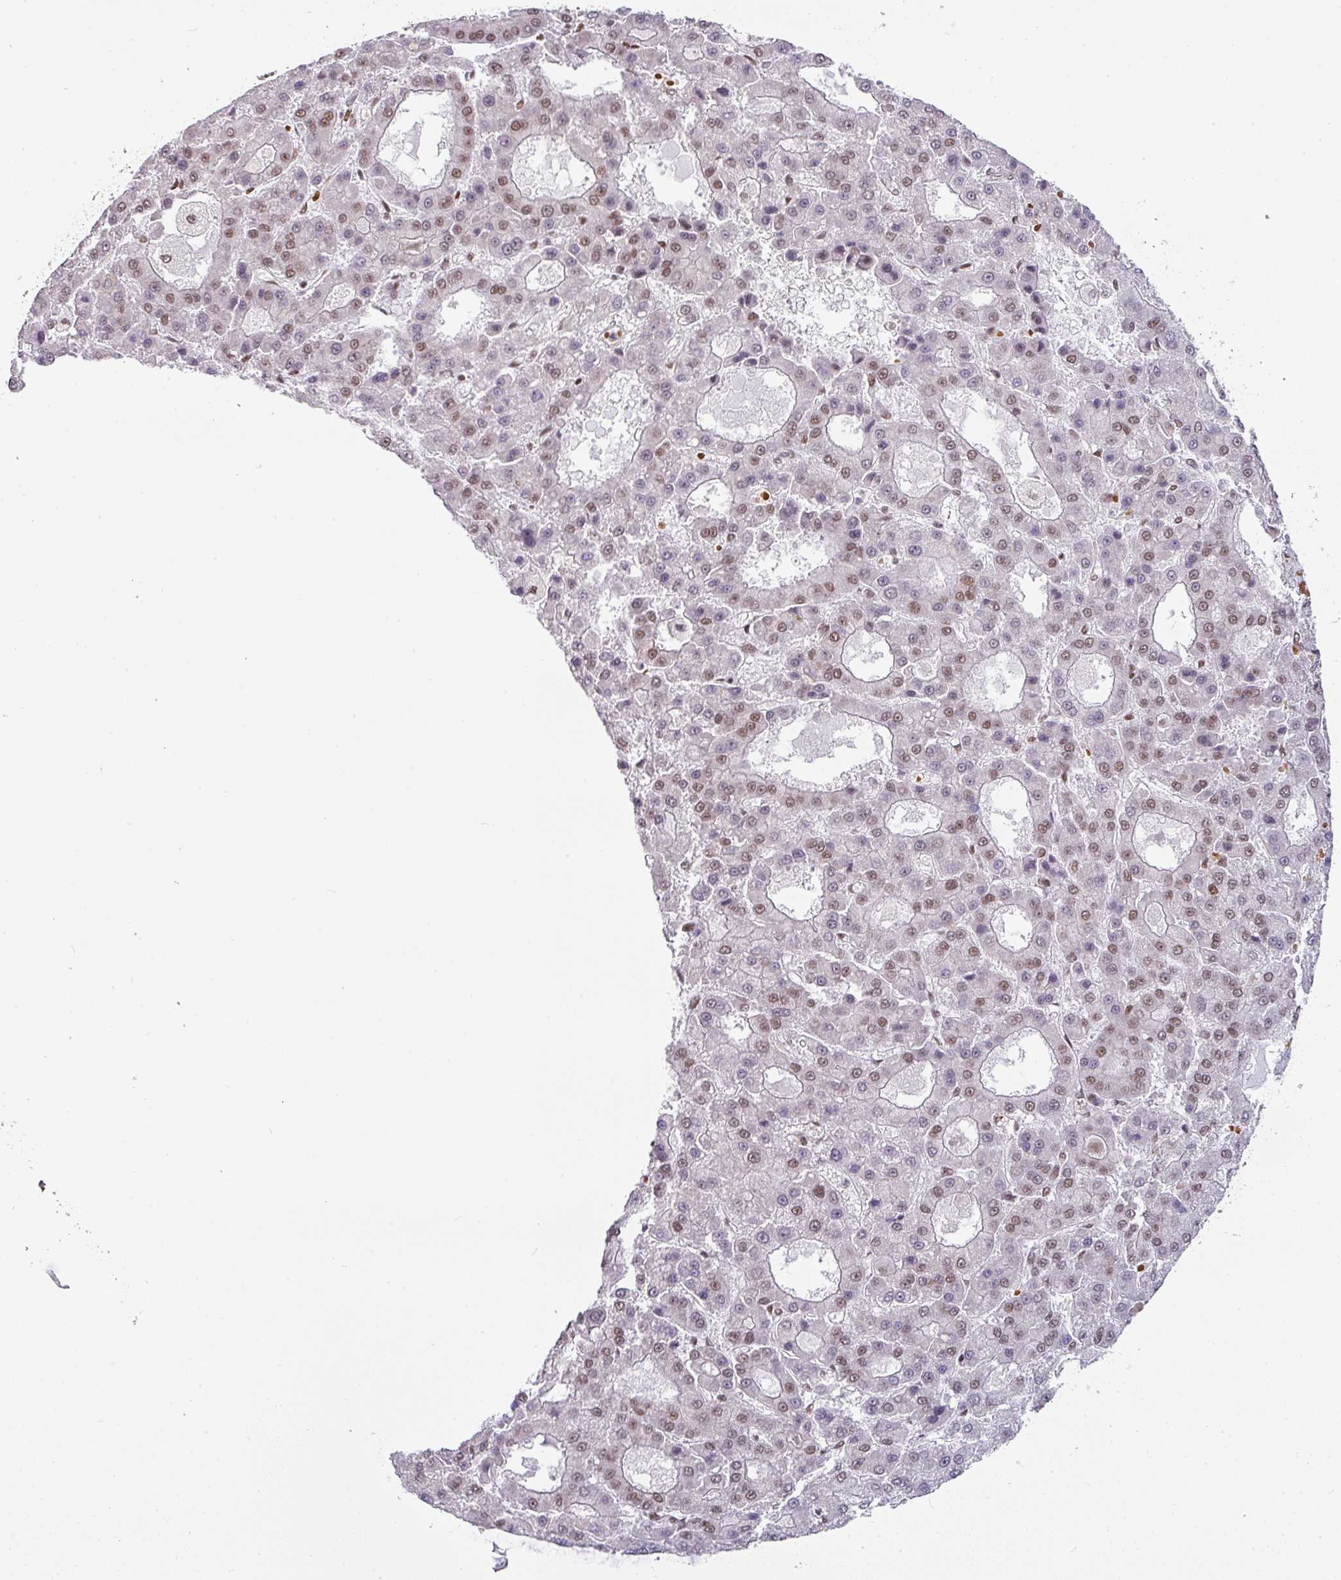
{"staining": {"intensity": "moderate", "quantity": "25%-75%", "location": "nuclear"}, "tissue": "liver cancer", "cell_type": "Tumor cells", "image_type": "cancer", "snomed": [{"axis": "morphology", "description": "Carcinoma, Hepatocellular, NOS"}, {"axis": "topography", "description": "Liver"}], "caption": "Liver cancer (hepatocellular carcinoma) stained for a protein (brown) demonstrates moderate nuclear positive positivity in about 25%-75% of tumor cells.", "gene": "NCOA5", "patient": {"sex": "male", "age": 70}}